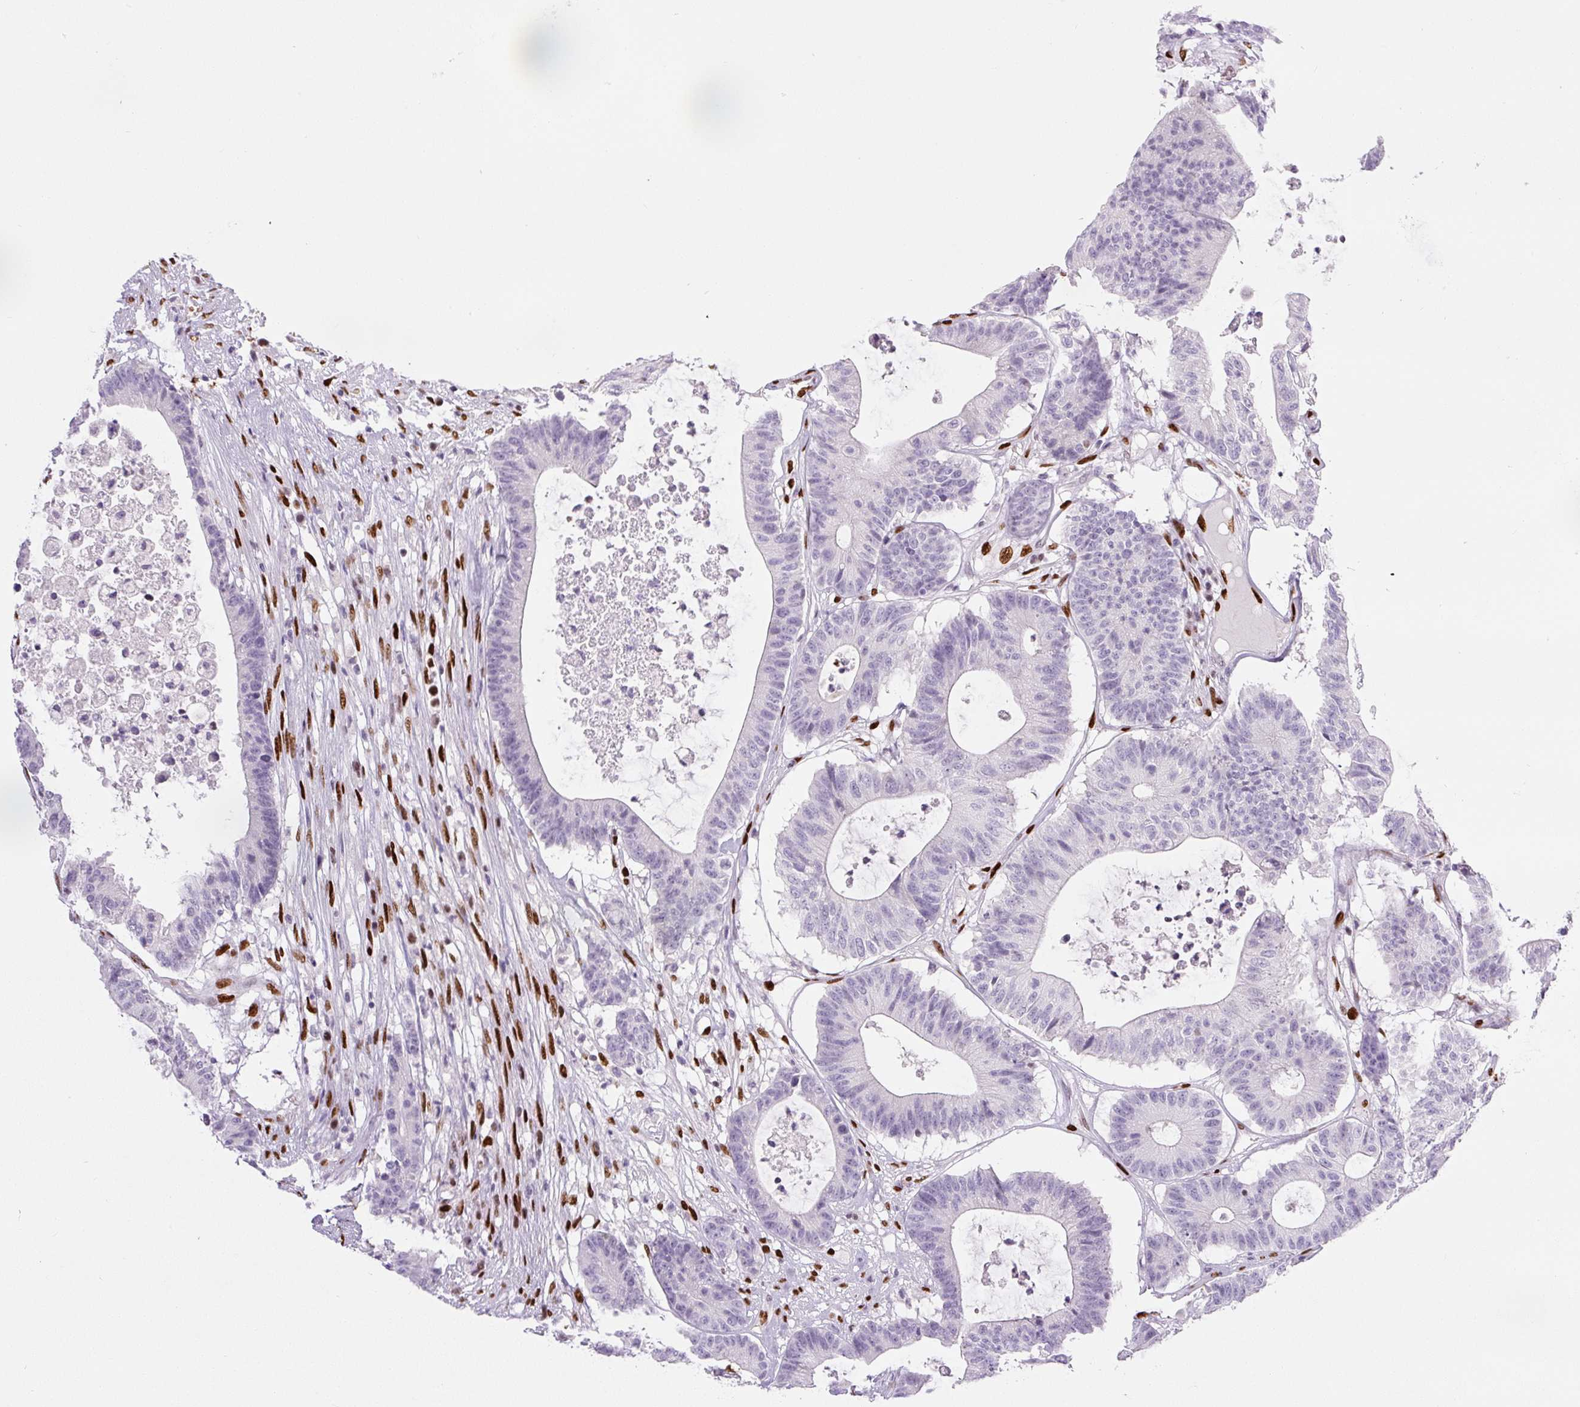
{"staining": {"intensity": "negative", "quantity": "none", "location": "none"}, "tissue": "colorectal cancer", "cell_type": "Tumor cells", "image_type": "cancer", "snomed": [{"axis": "morphology", "description": "Adenocarcinoma, NOS"}, {"axis": "topography", "description": "Colon"}], "caption": "Tumor cells are negative for protein expression in human colorectal cancer (adenocarcinoma).", "gene": "ZEB1", "patient": {"sex": "female", "age": 84}}